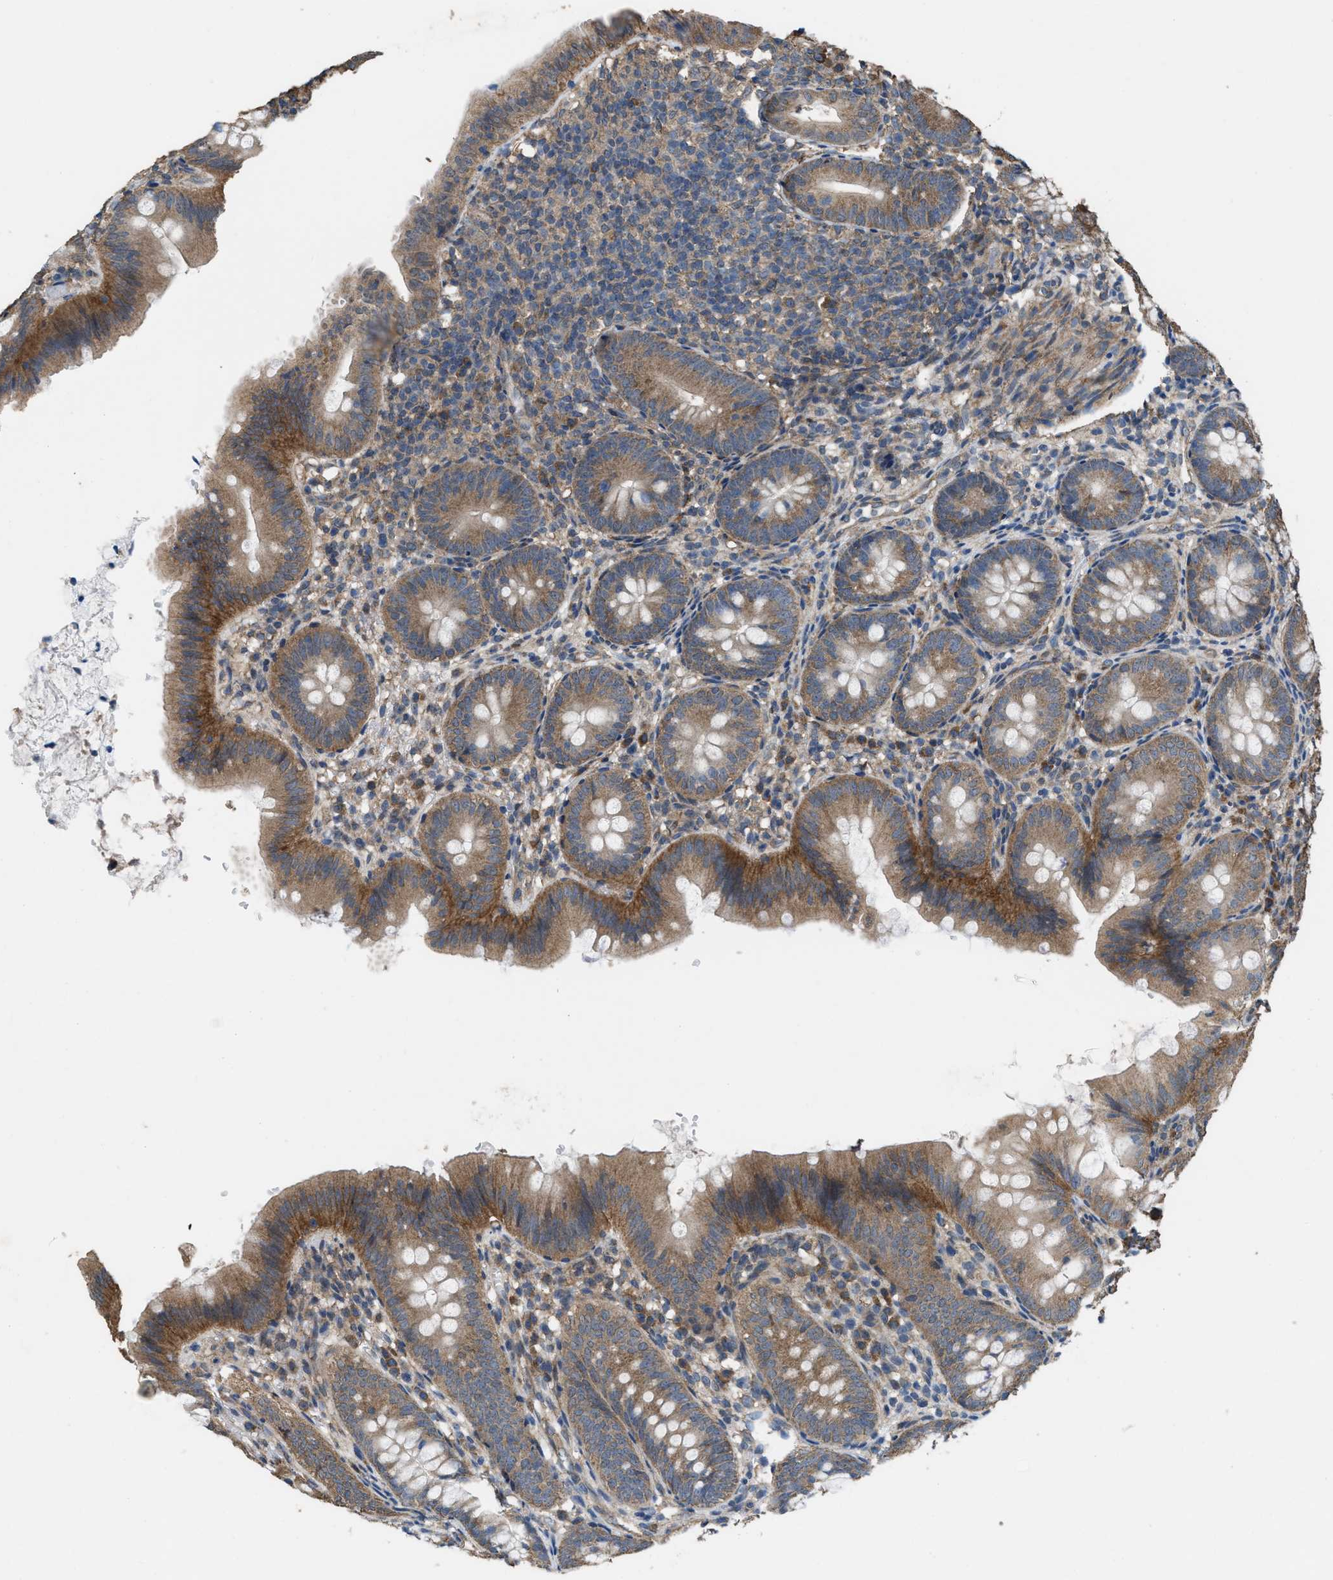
{"staining": {"intensity": "moderate", "quantity": ">75%", "location": "cytoplasmic/membranous"}, "tissue": "appendix", "cell_type": "Glandular cells", "image_type": "normal", "snomed": [{"axis": "morphology", "description": "Normal tissue, NOS"}, {"axis": "topography", "description": "Appendix"}], "caption": "A micrograph of appendix stained for a protein exhibits moderate cytoplasmic/membranous brown staining in glandular cells.", "gene": "ARL6", "patient": {"sex": "male", "age": 1}}